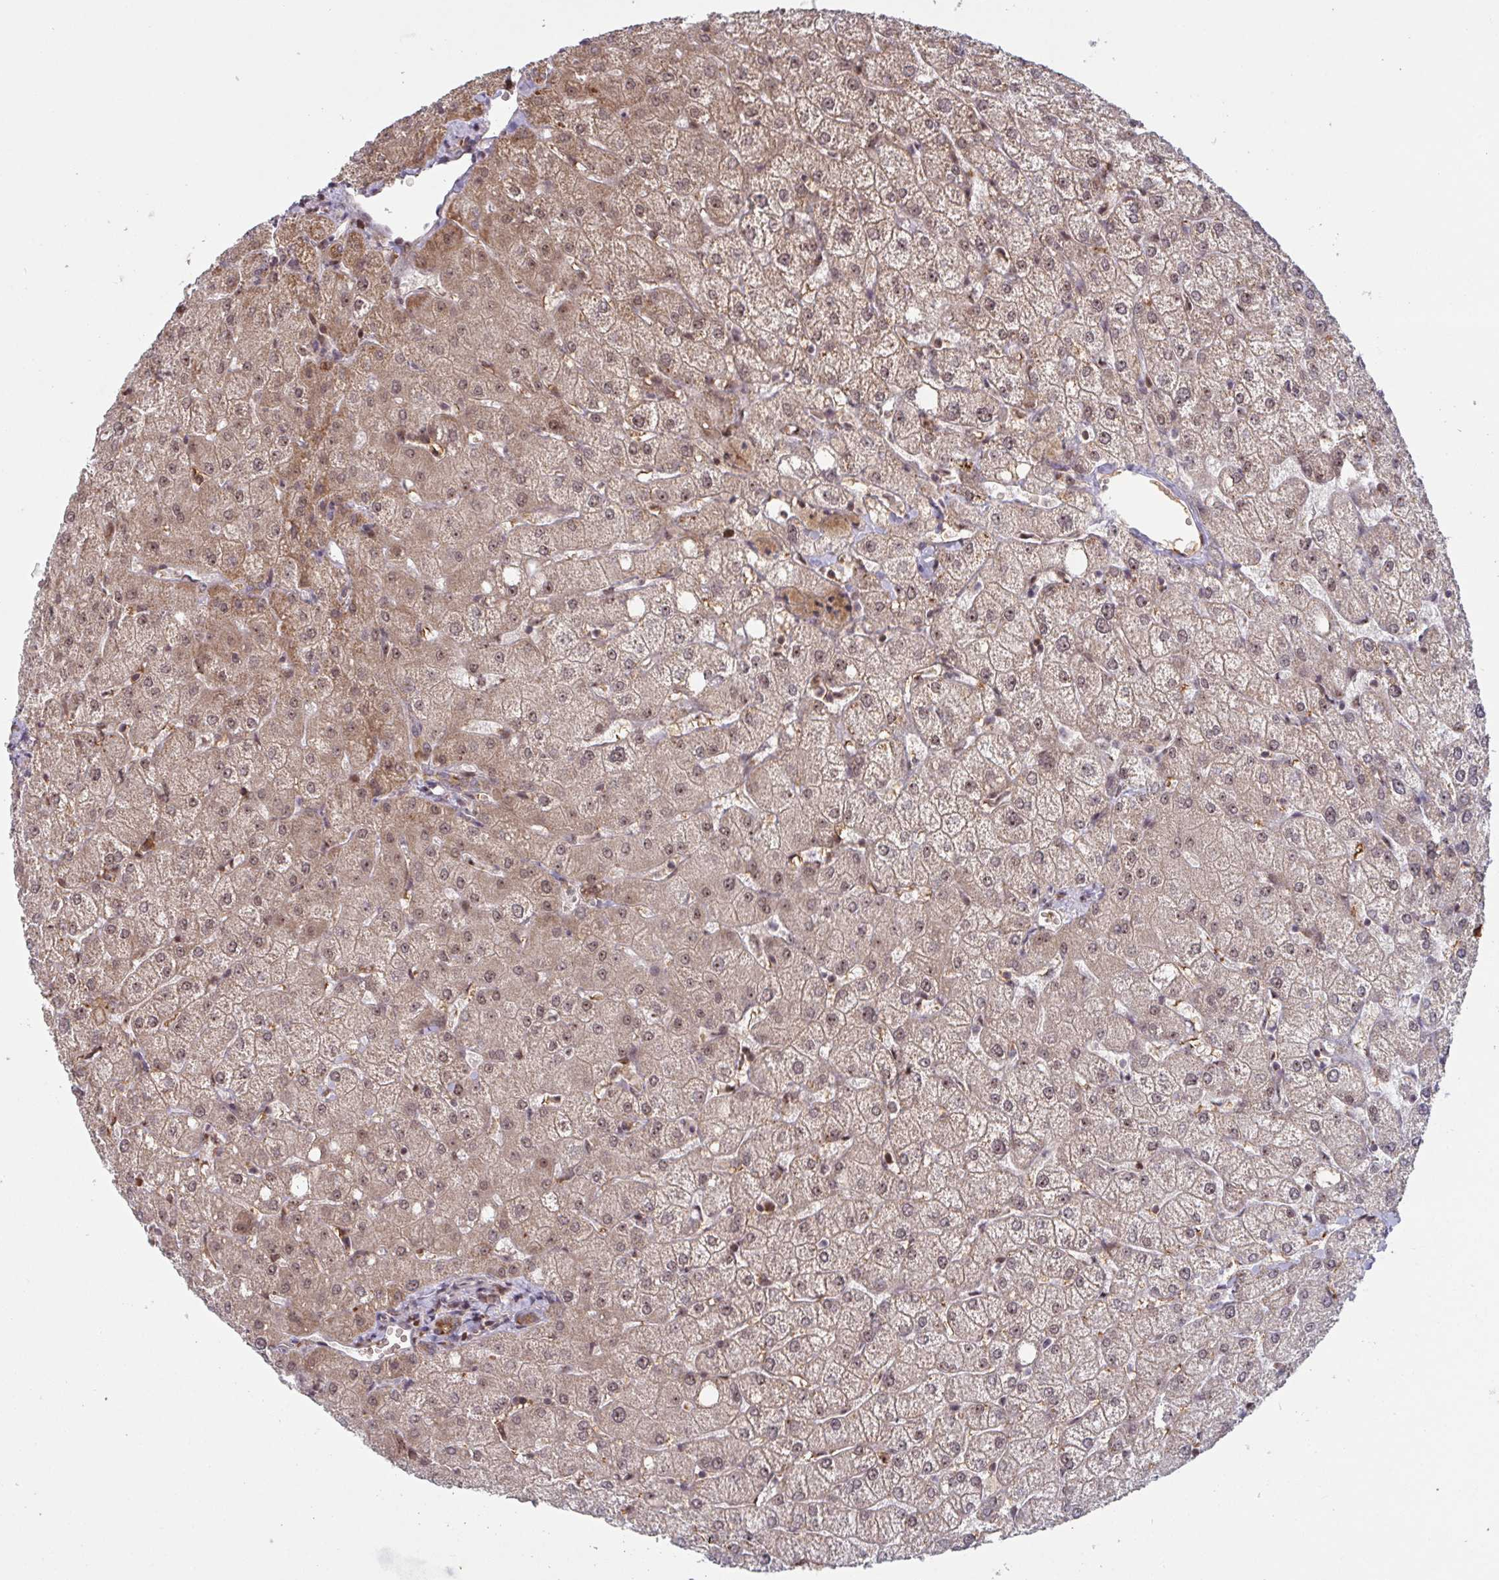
{"staining": {"intensity": "moderate", "quantity": ">75%", "location": "cytoplasmic/membranous"}, "tissue": "liver", "cell_type": "Cholangiocytes", "image_type": "normal", "snomed": [{"axis": "morphology", "description": "Normal tissue, NOS"}, {"axis": "topography", "description": "Liver"}], "caption": "Protein staining exhibits moderate cytoplasmic/membranous positivity in approximately >75% of cholangiocytes in normal liver. (DAB (3,3'-diaminobenzidine) IHC with brightfield microscopy, high magnification).", "gene": "NLRP13", "patient": {"sex": "female", "age": 54}}